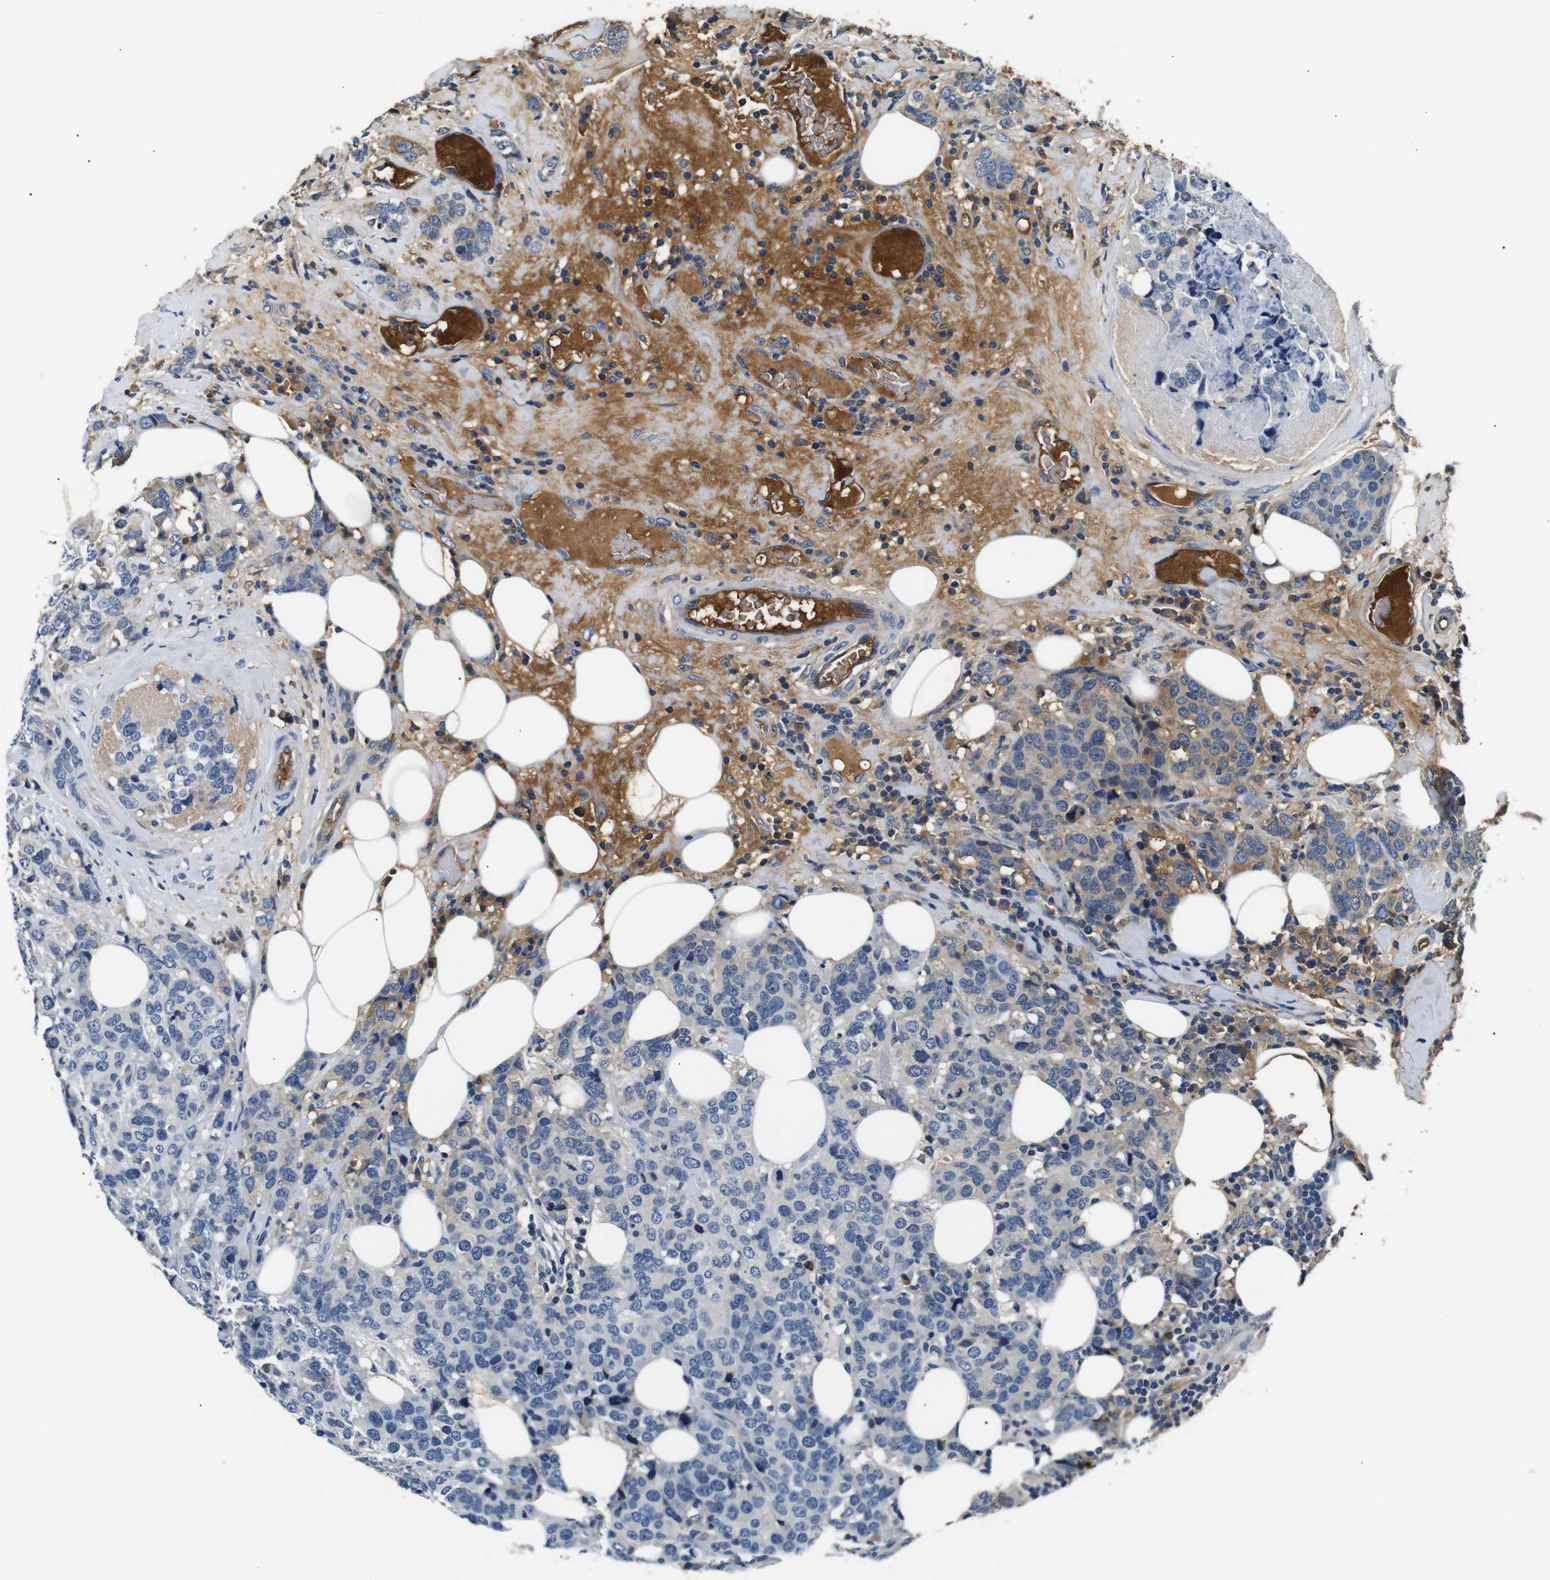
{"staining": {"intensity": "negative", "quantity": "none", "location": "none"}, "tissue": "breast cancer", "cell_type": "Tumor cells", "image_type": "cancer", "snomed": [{"axis": "morphology", "description": "Lobular carcinoma"}, {"axis": "topography", "description": "Breast"}], "caption": "Immunohistochemistry micrograph of breast cancer (lobular carcinoma) stained for a protein (brown), which demonstrates no staining in tumor cells.", "gene": "LHCGR", "patient": {"sex": "female", "age": 59}}